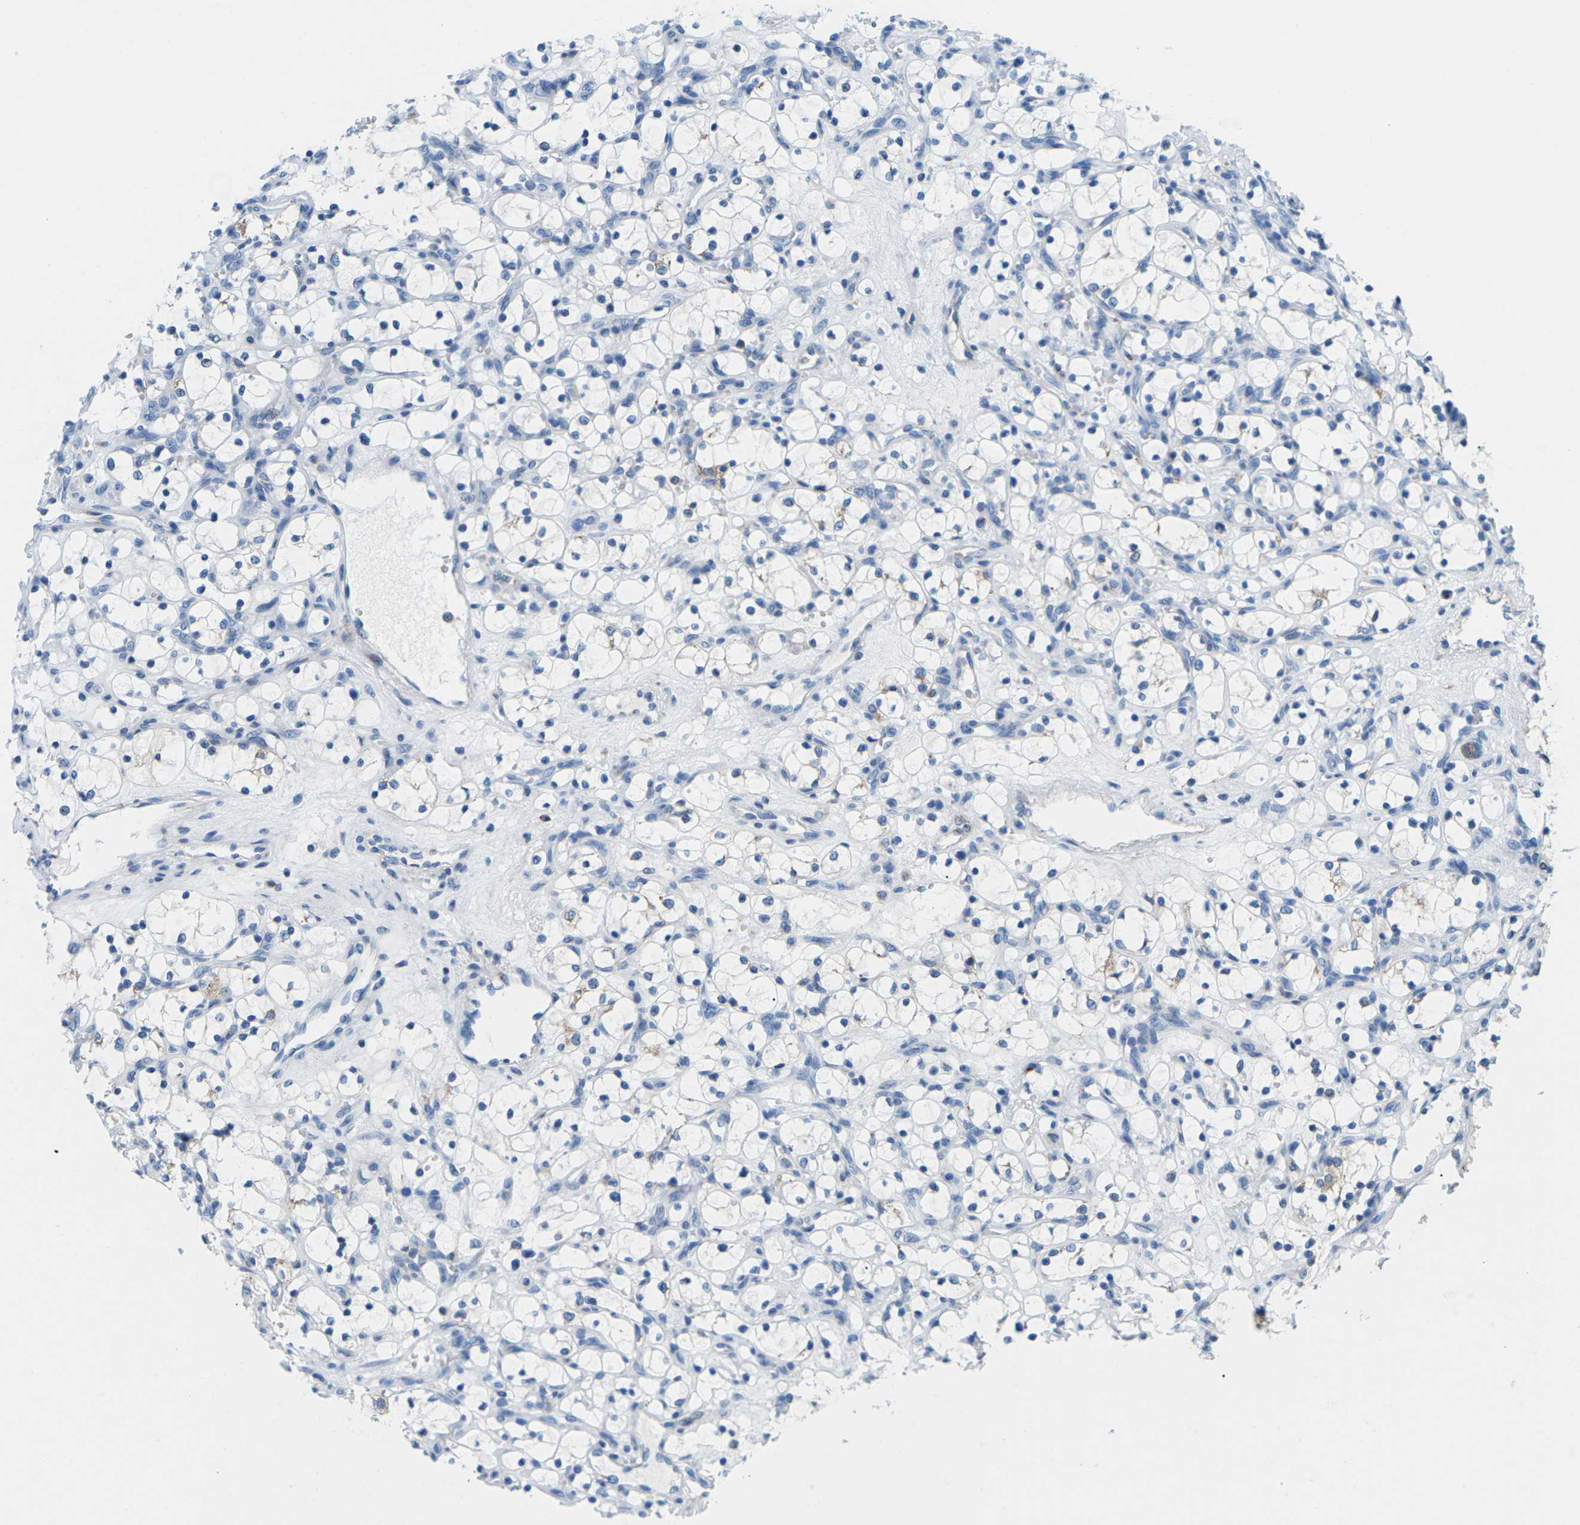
{"staining": {"intensity": "negative", "quantity": "none", "location": "none"}, "tissue": "renal cancer", "cell_type": "Tumor cells", "image_type": "cancer", "snomed": [{"axis": "morphology", "description": "Adenocarcinoma, NOS"}, {"axis": "topography", "description": "Kidney"}], "caption": "An image of renal cancer stained for a protein displays no brown staining in tumor cells.", "gene": "SYNGR2", "patient": {"sex": "female", "age": 69}}